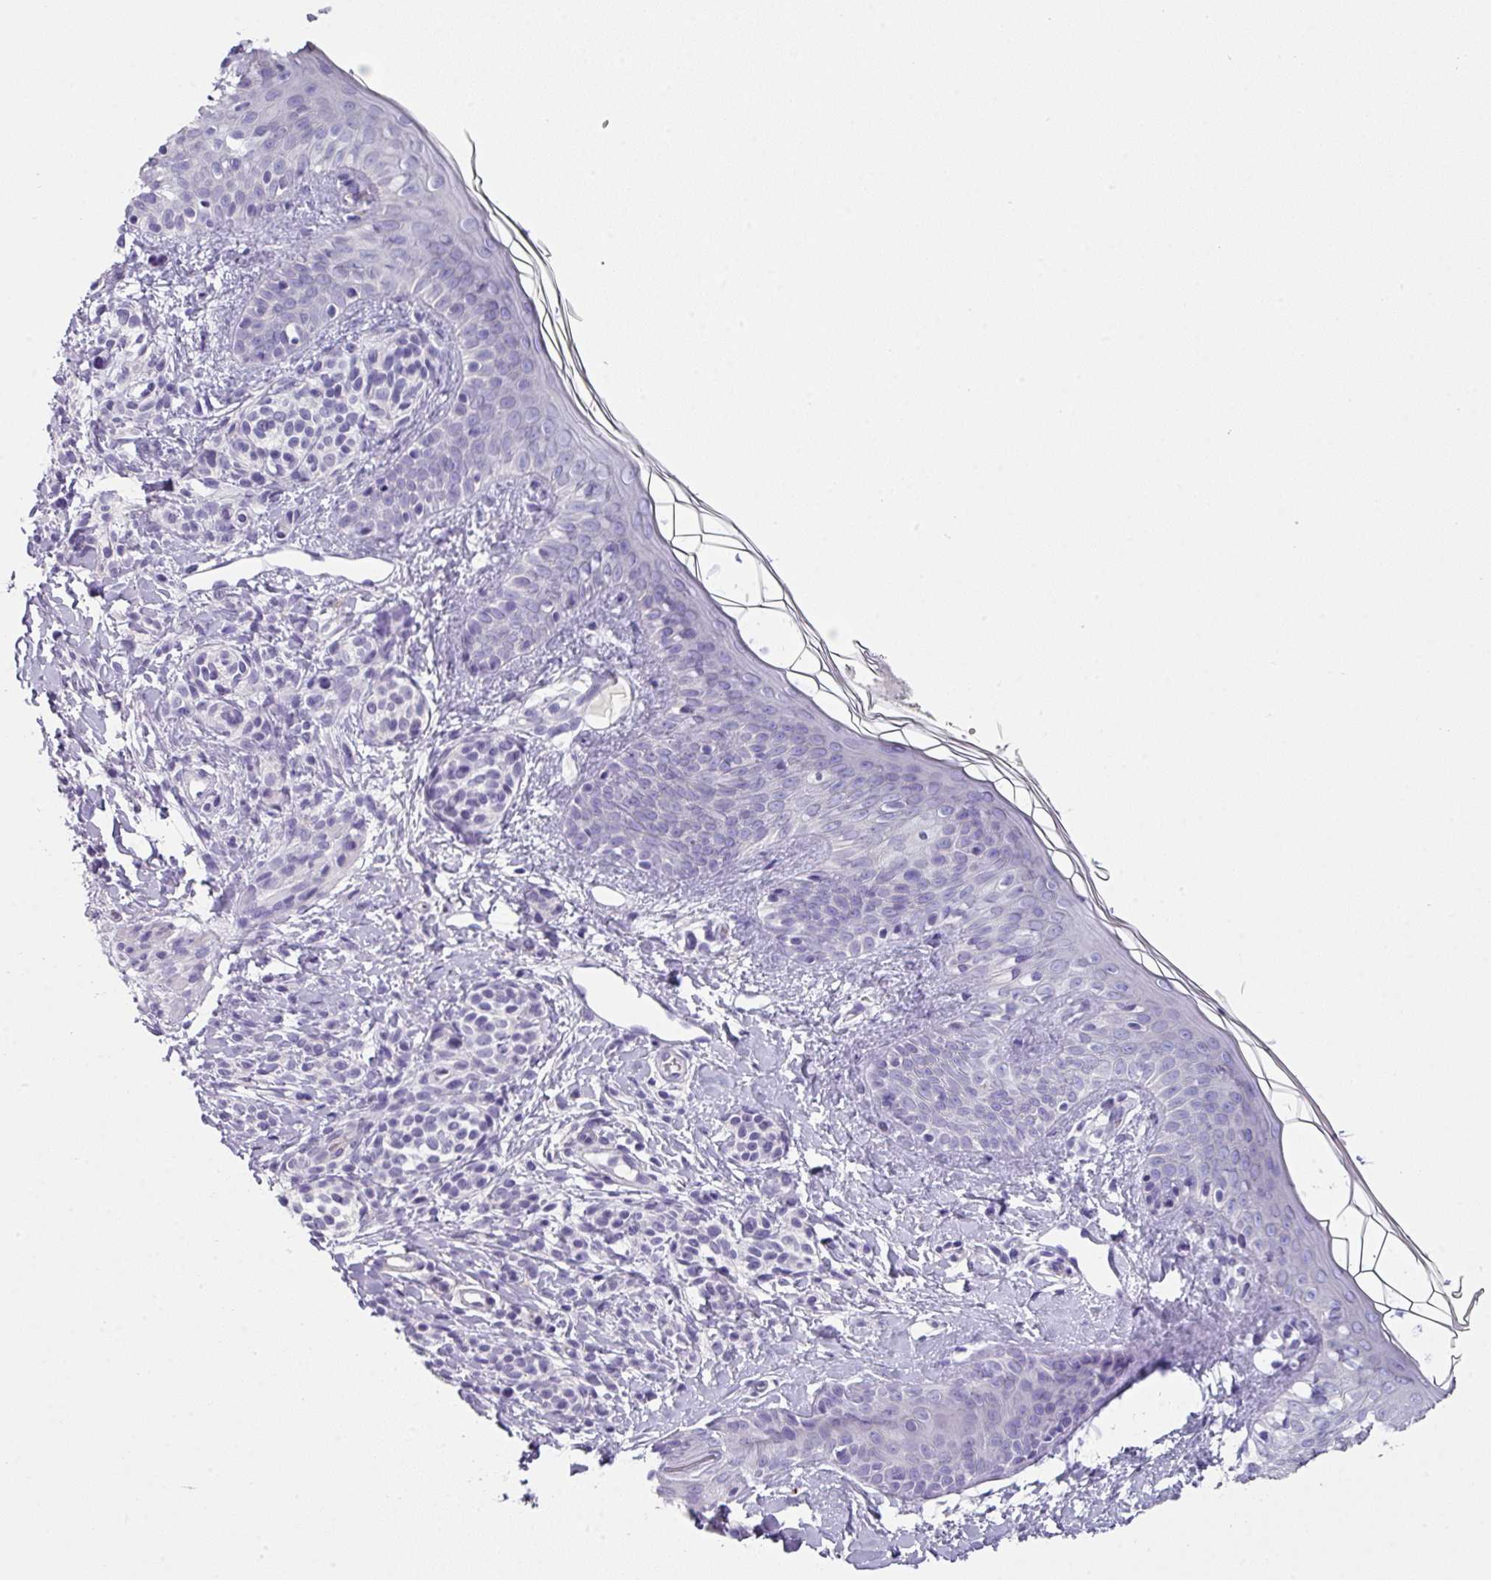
{"staining": {"intensity": "negative", "quantity": "none", "location": "none"}, "tissue": "skin", "cell_type": "Fibroblasts", "image_type": "normal", "snomed": [{"axis": "morphology", "description": "Normal tissue, NOS"}, {"axis": "topography", "description": "Skin"}], "caption": "DAB immunohistochemical staining of benign human skin exhibits no significant staining in fibroblasts. (DAB (3,3'-diaminobenzidine) immunohistochemistry, high magnification).", "gene": "DEFB115", "patient": {"sex": "male", "age": 16}}